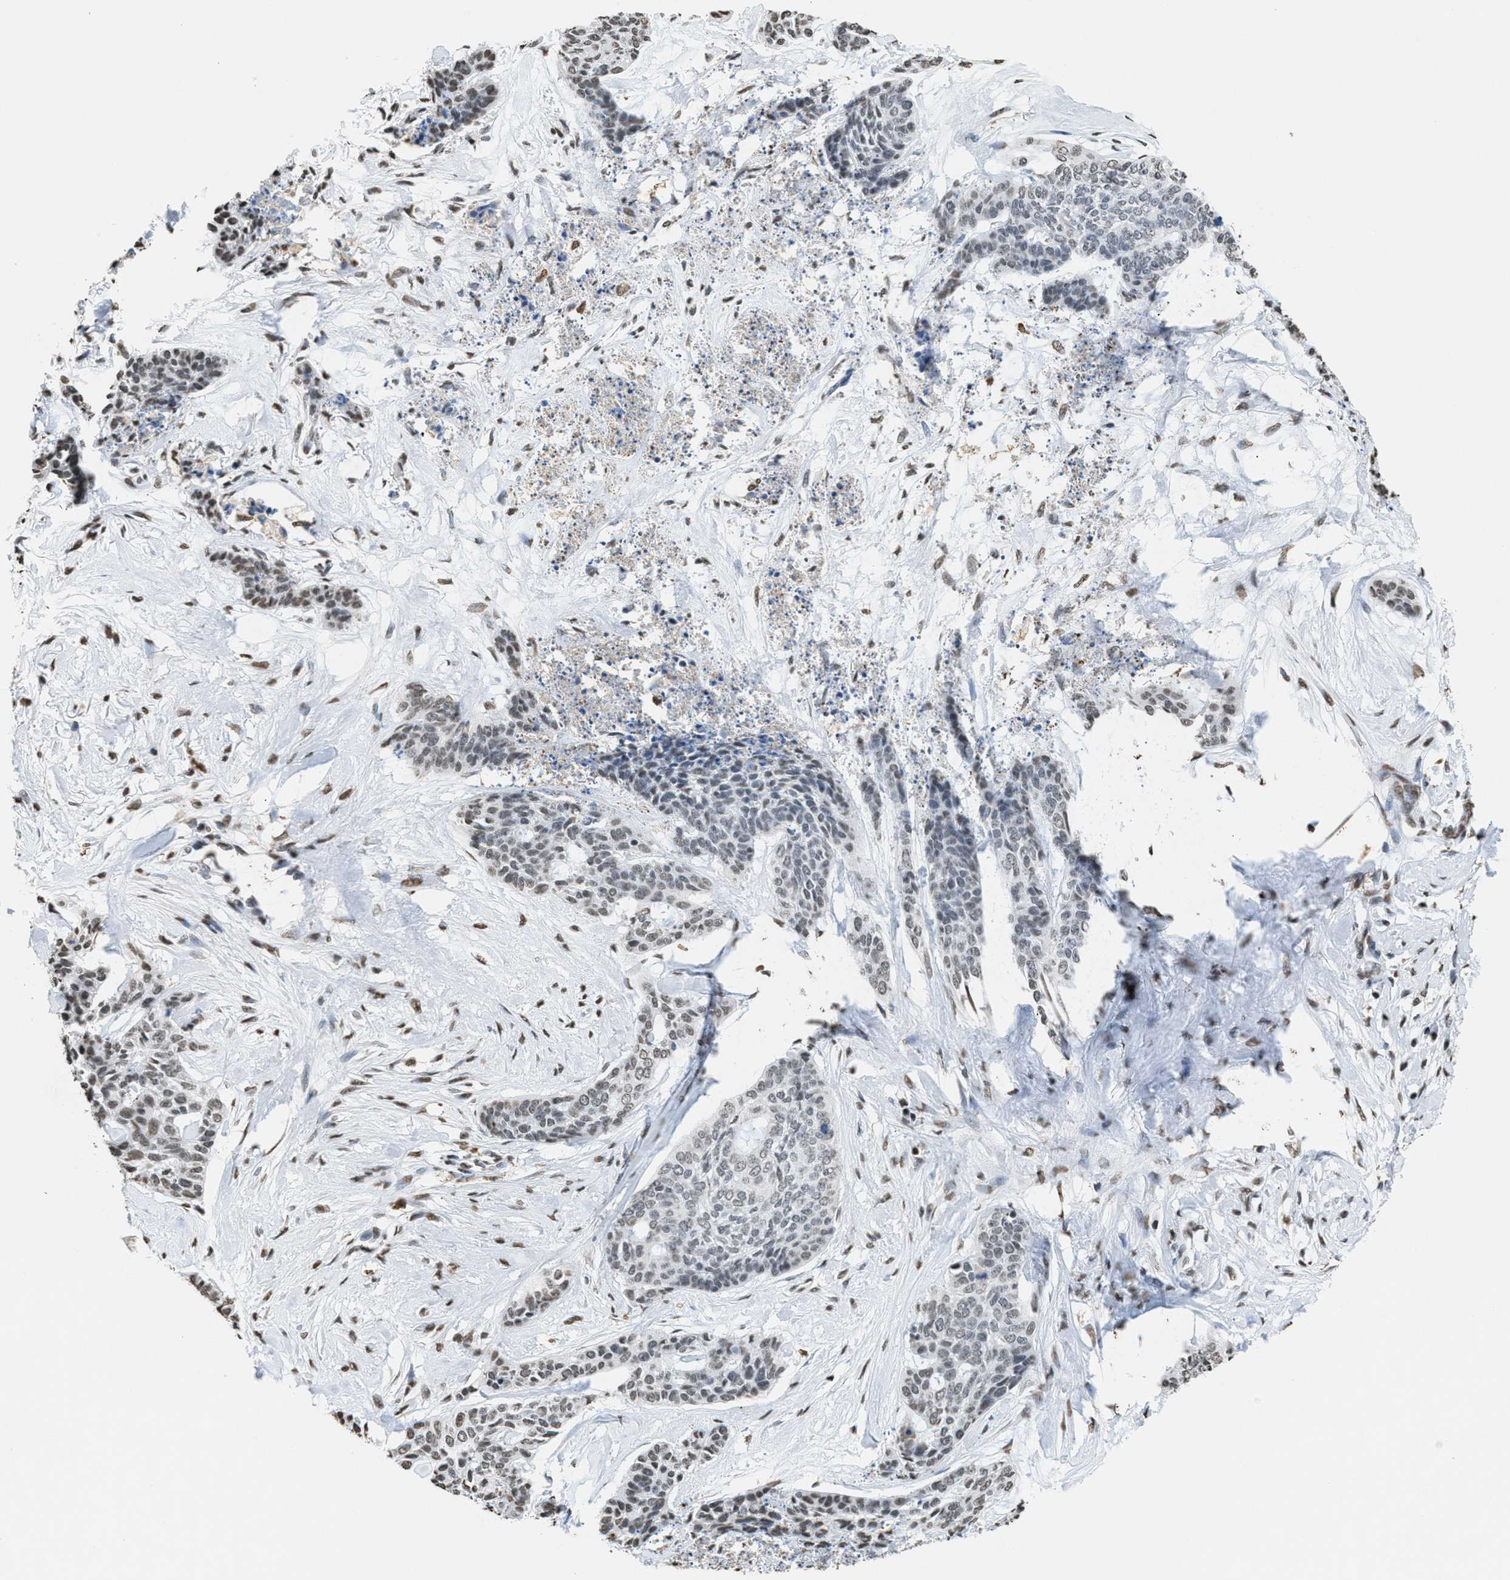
{"staining": {"intensity": "weak", "quantity": "<25%", "location": "nuclear"}, "tissue": "skin cancer", "cell_type": "Tumor cells", "image_type": "cancer", "snomed": [{"axis": "morphology", "description": "Basal cell carcinoma"}, {"axis": "topography", "description": "Skin"}], "caption": "Protein analysis of skin cancer (basal cell carcinoma) demonstrates no significant positivity in tumor cells.", "gene": "NUP88", "patient": {"sex": "female", "age": 64}}